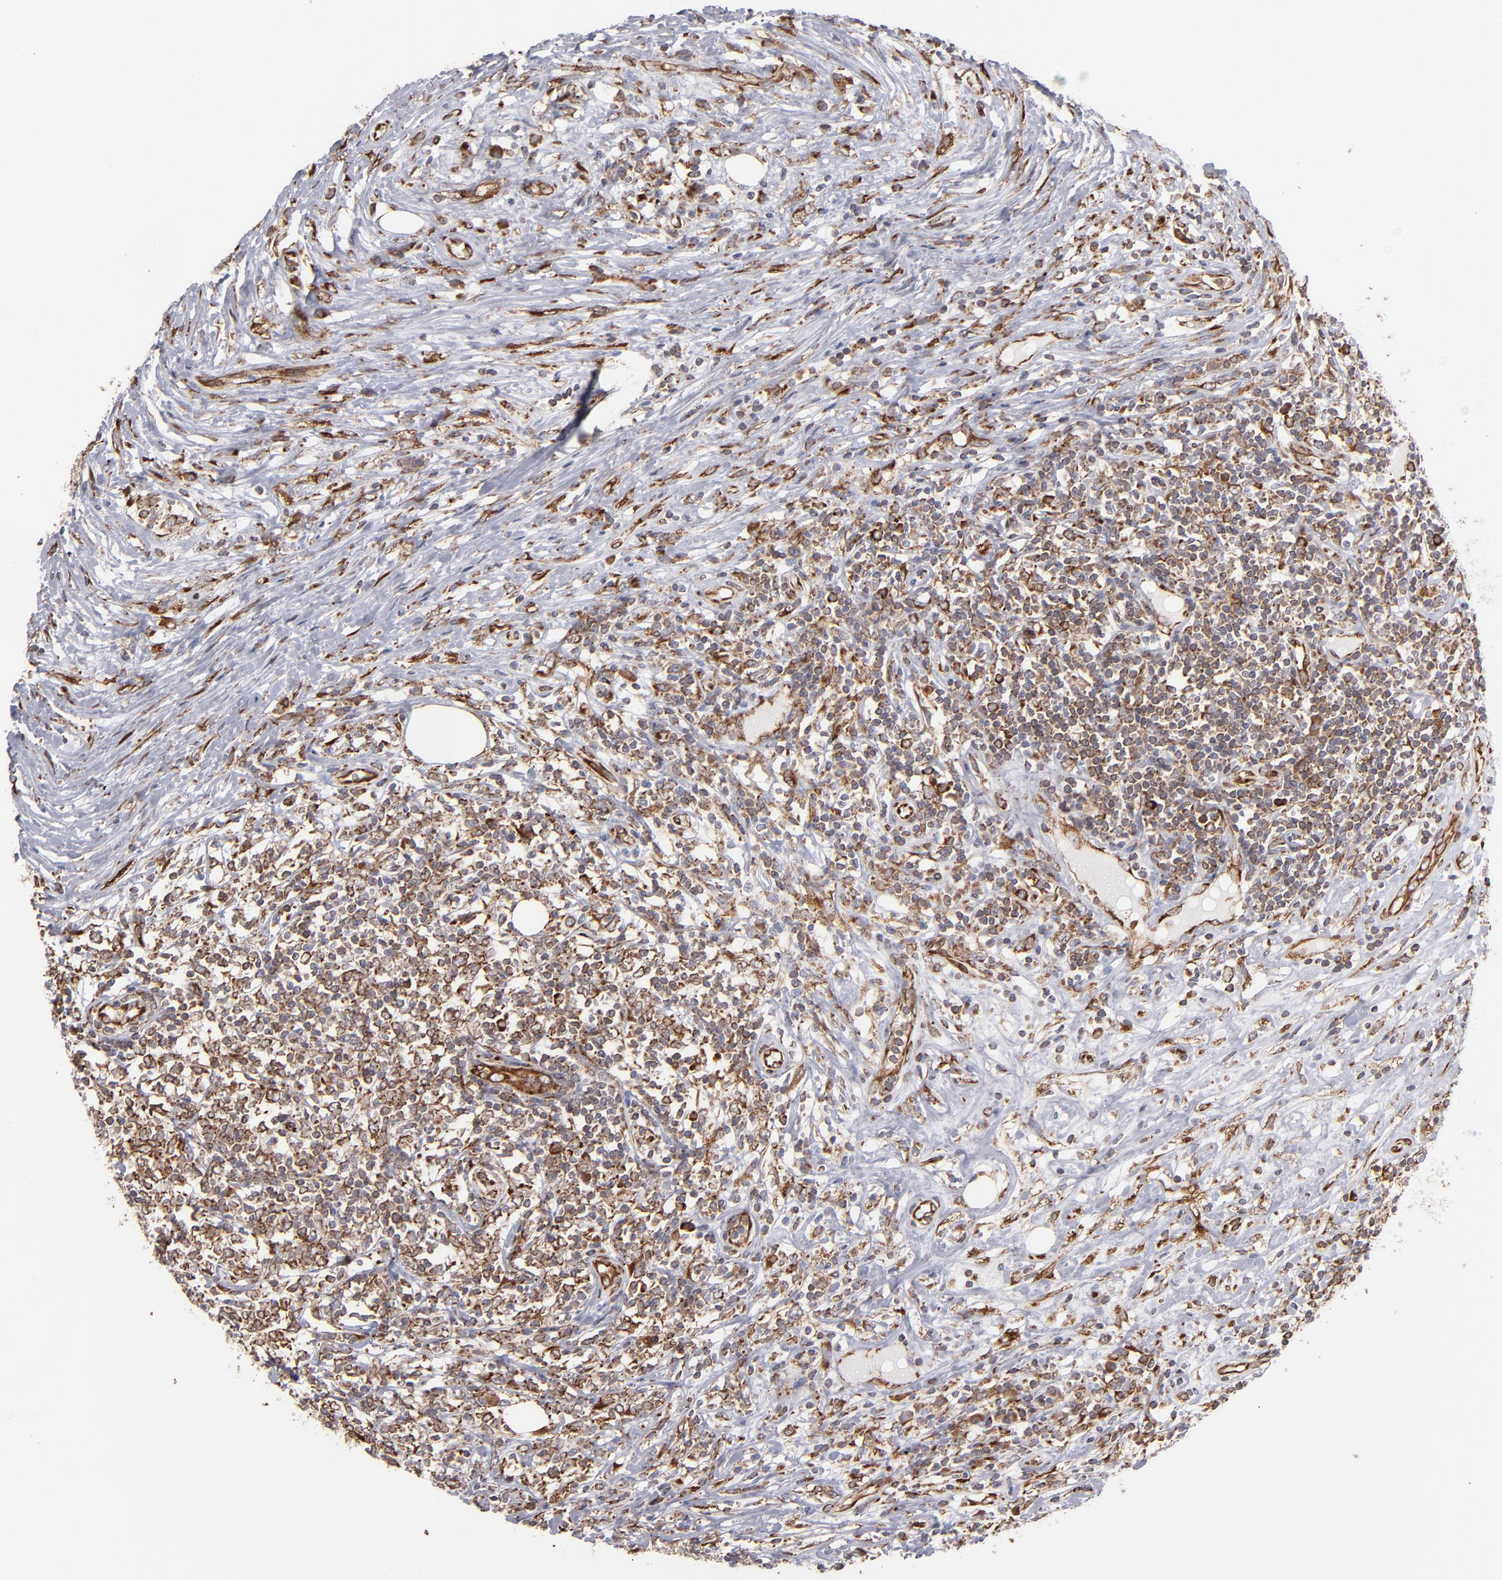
{"staining": {"intensity": "moderate", "quantity": ">75%", "location": "cytoplasmic/membranous"}, "tissue": "lymphoma", "cell_type": "Tumor cells", "image_type": "cancer", "snomed": [{"axis": "morphology", "description": "Malignant lymphoma, non-Hodgkin's type, High grade"}, {"axis": "topography", "description": "Lymph node"}], "caption": "This is an image of IHC staining of high-grade malignant lymphoma, non-Hodgkin's type, which shows moderate positivity in the cytoplasmic/membranous of tumor cells.", "gene": "KTN1", "patient": {"sex": "female", "age": 84}}